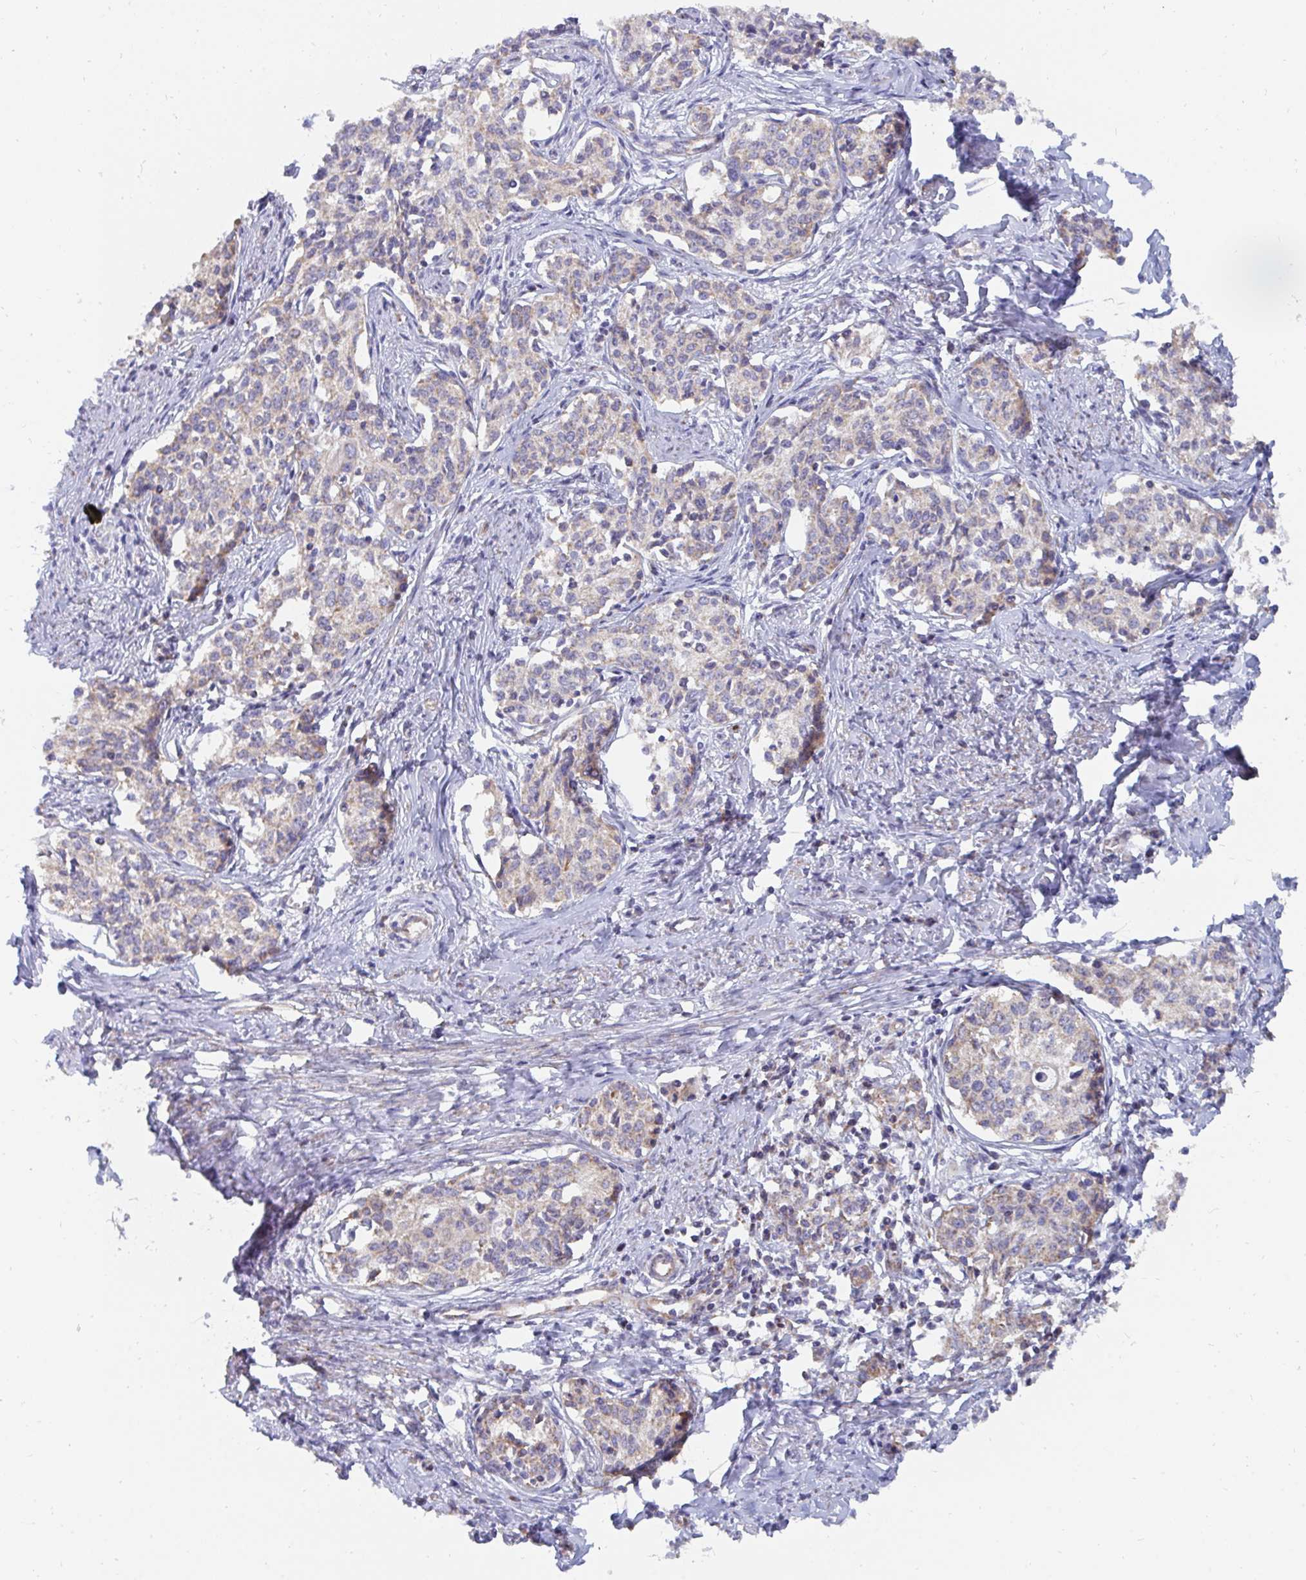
{"staining": {"intensity": "weak", "quantity": "<25%", "location": "cytoplasmic/membranous"}, "tissue": "cervical cancer", "cell_type": "Tumor cells", "image_type": "cancer", "snomed": [{"axis": "morphology", "description": "Squamous cell carcinoma, NOS"}, {"axis": "morphology", "description": "Adenocarcinoma, NOS"}, {"axis": "topography", "description": "Cervix"}], "caption": "A micrograph of human adenocarcinoma (cervical) is negative for staining in tumor cells.", "gene": "PC", "patient": {"sex": "female", "age": 52}}